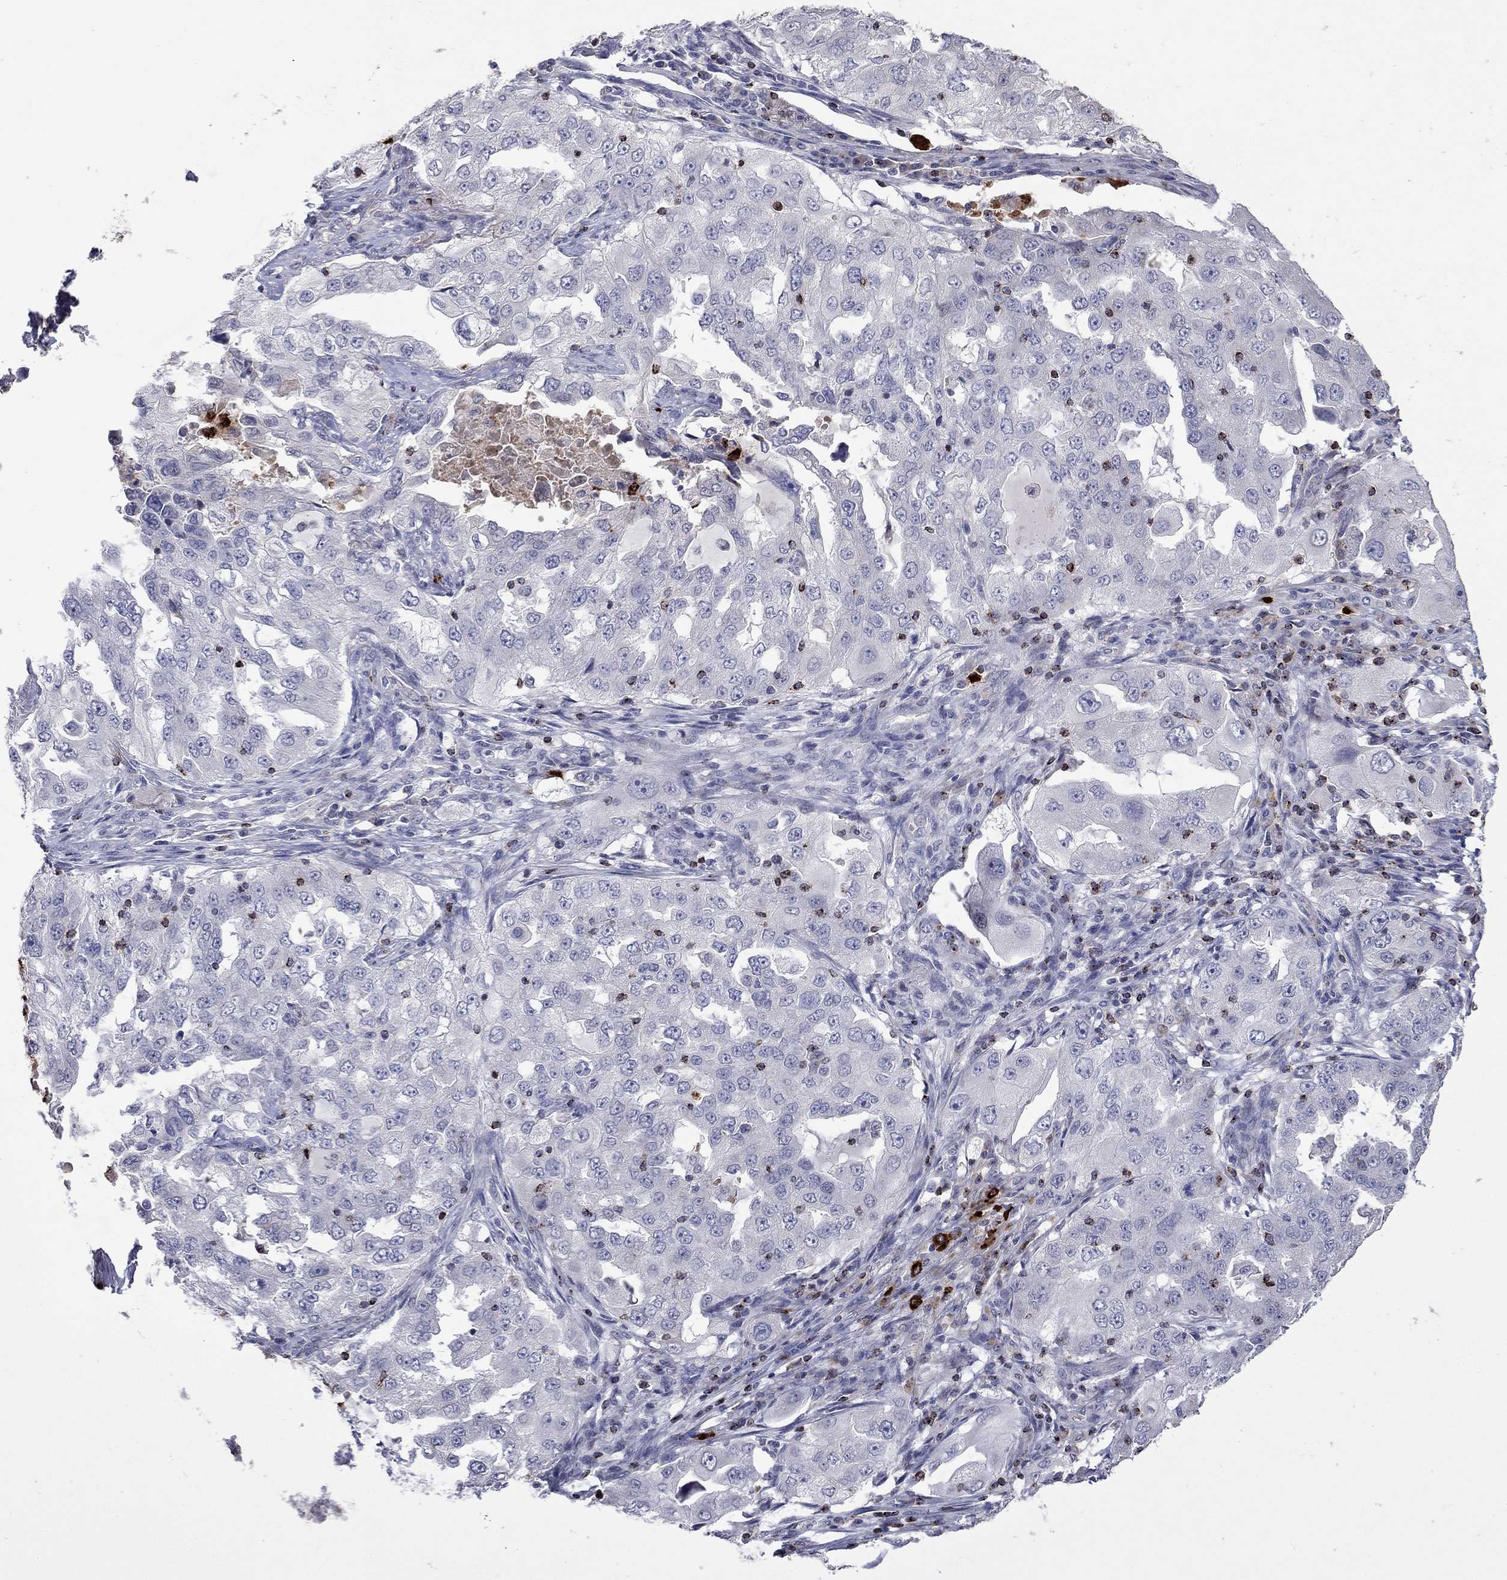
{"staining": {"intensity": "negative", "quantity": "none", "location": "none"}, "tissue": "lung cancer", "cell_type": "Tumor cells", "image_type": "cancer", "snomed": [{"axis": "morphology", "description": "Adenocarcinoma, NOS"}, {"axis": "topography", "description": "Lung"}], "caption": "Immunohistochemistry of lung cancer shows no staining in tumor cells.", "gene": "CCL5", "patient": {"sex": "female", "age": 61}}